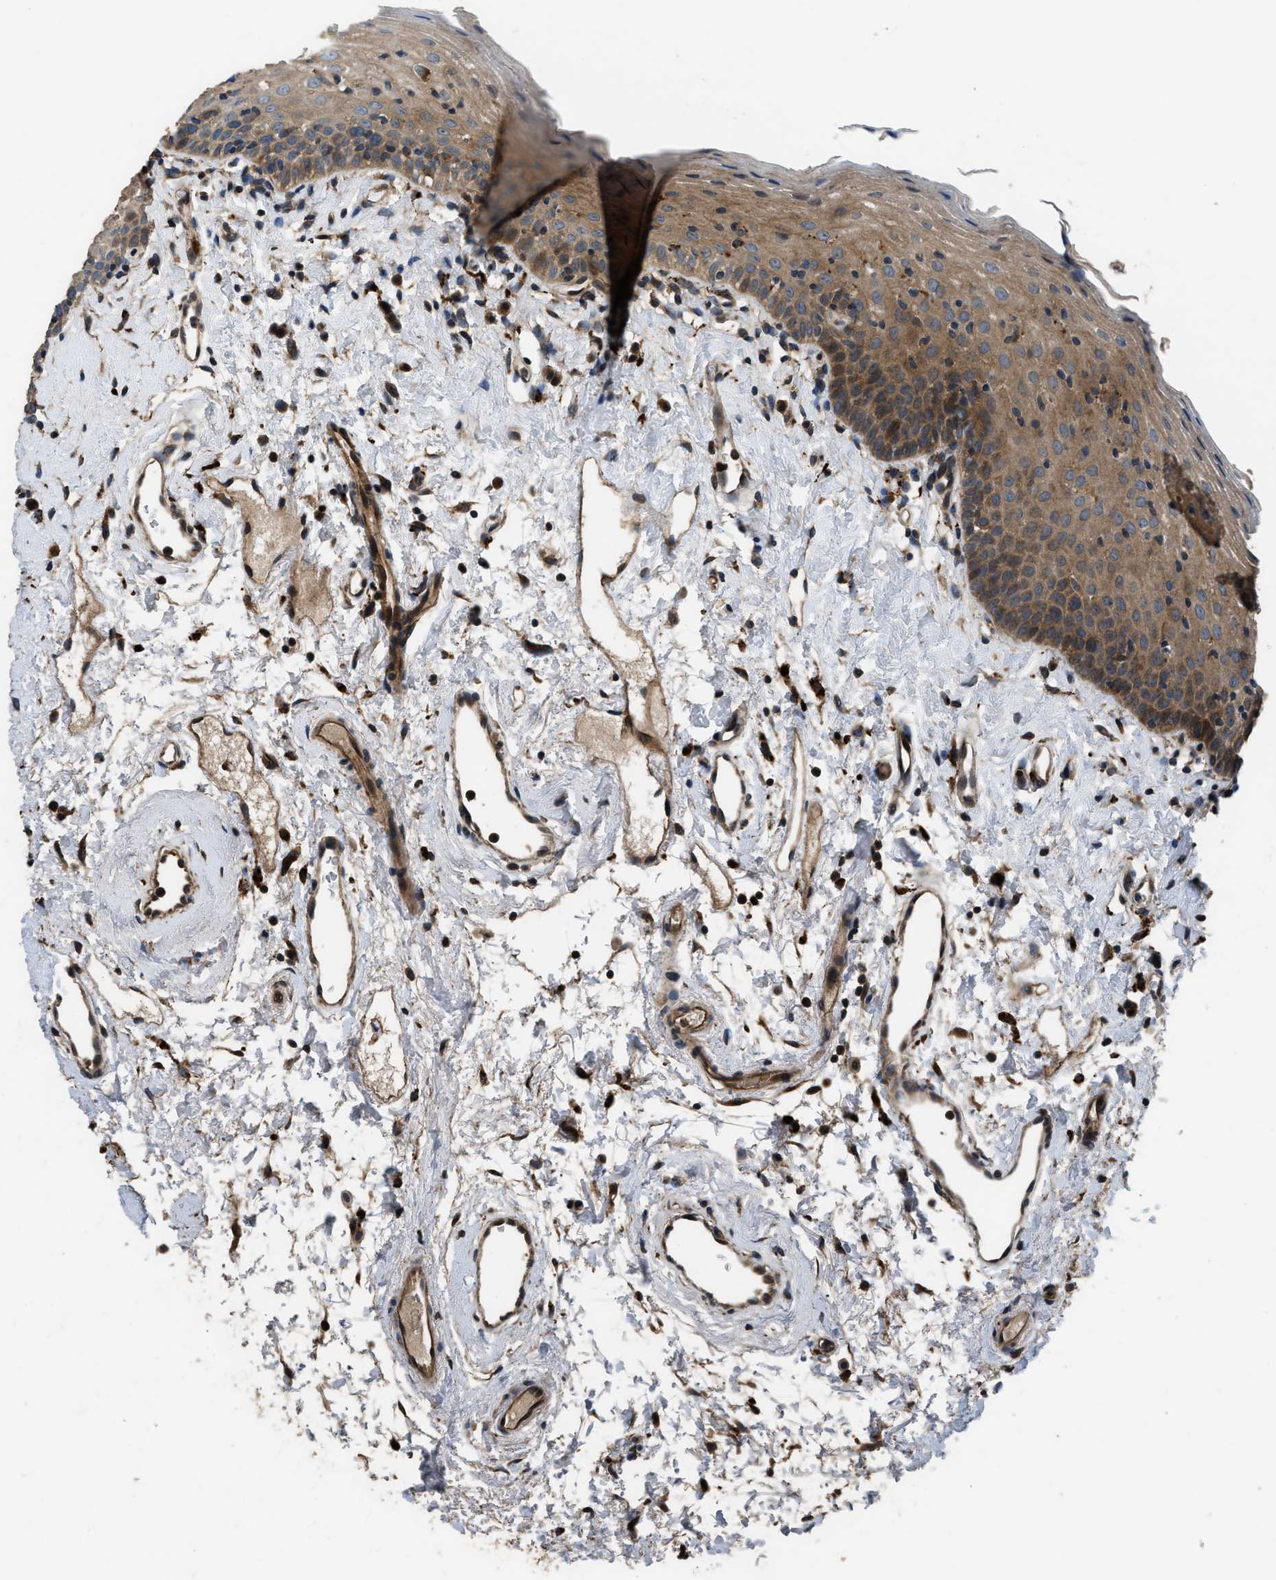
{"staining": {"intensity": "moderate", "quantity": ">75%", "location": "cytoplasmic/membranous"}, "tissue": "oral mucosa", "cell_type": "Squamous epithelial cells", "image_type": "normal", "snomed": [{"axis": "morphology", "description": "Normal tissue, NOS"}, {"axis": "topography", "description": "Oral tissue"}], "caption": "A histopathology image of human oral mucosa stained for a protein shows moderate cytoplasmic/membranous brown staining in squamous epithelial cells. (DAB IHC with brightfield microscopy, high magnification).", "gene": "GGH", "patient": {"sex": "male", "age": 66}}